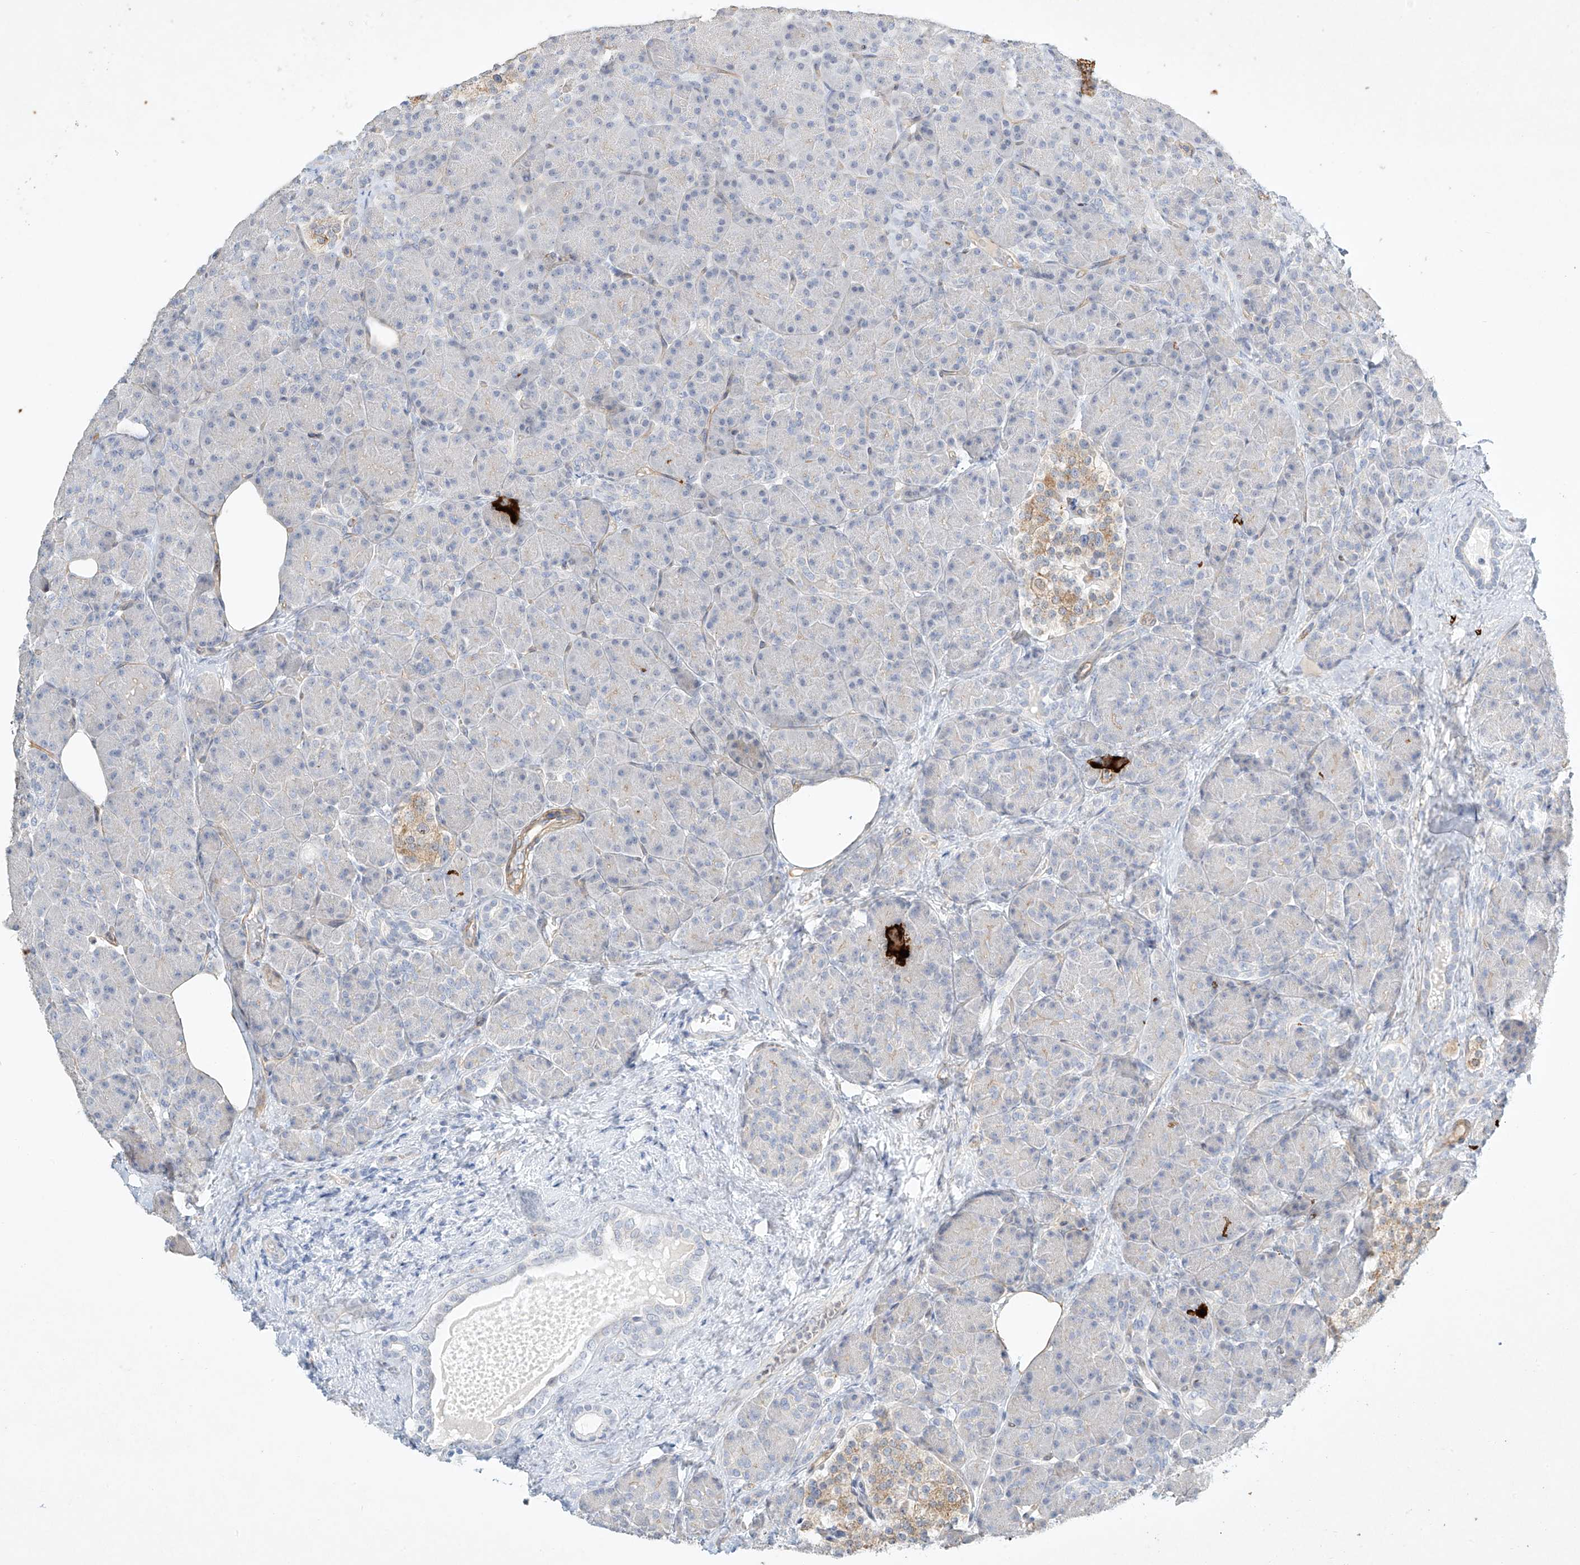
{"staining": {"intensity": "negative", "quantity": "none", "location": "none"}, "tissue": "pancreas", "cell_type": "Exocrine glandular cells", "image_type": "normal", "snomed": [{"axis": "morphology", "description": "Normal tissue, NOS"}, {"axis": "topography", "description": "Pancreas"}], "caption": "This is a histopathology image of IHC staining of normal pancreas, which shows no positivity in exocrine glandular cells. Brightfield microscopy of immunohistochemistry (IHC) stained with DAB (brown) and hematoxylin (blue), captured at high magnification.", "gene": "REEP2", "patient": {"sex": "female", "age": 43}}